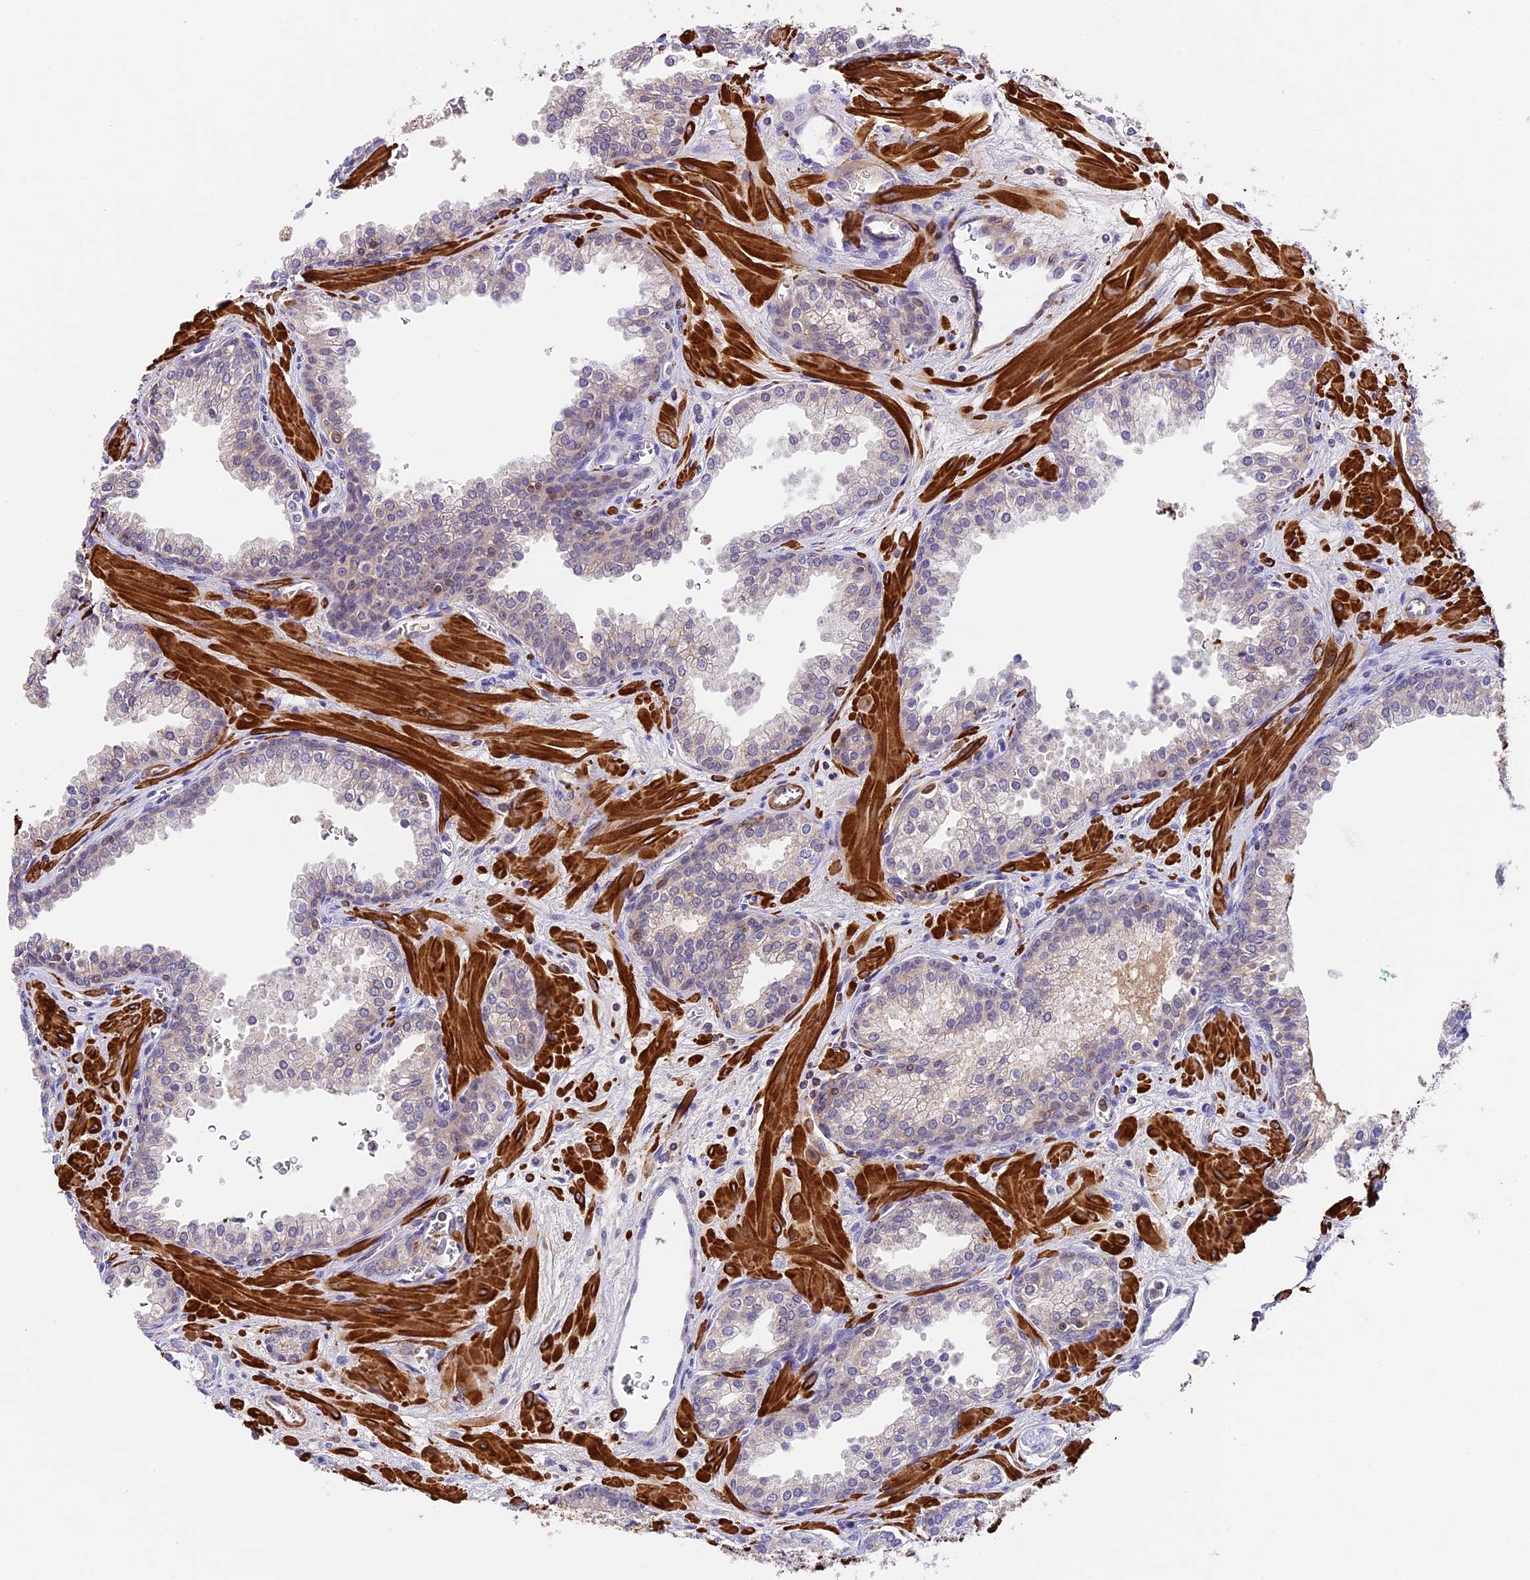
{"staining": {"intensity": "weak", "quantity": "<25%", "location": "cytoplasmic/membranous"}, "tissue": "prostate cancer", "cell_type": "Tumor cells", "image_type": "cancer", "snomed": [{"axis": "morphology", "description": "Adenocarcinoma, Low grade"}, {"axis": "topography", "description": "Prostate"}], "caption": "The histopathology image shows no significant positivity in tumor cells of low-grade adenocarcinoma (prostate).", "gene": "TBC1D1", "patient": {"sex": "male", "age": 67}}